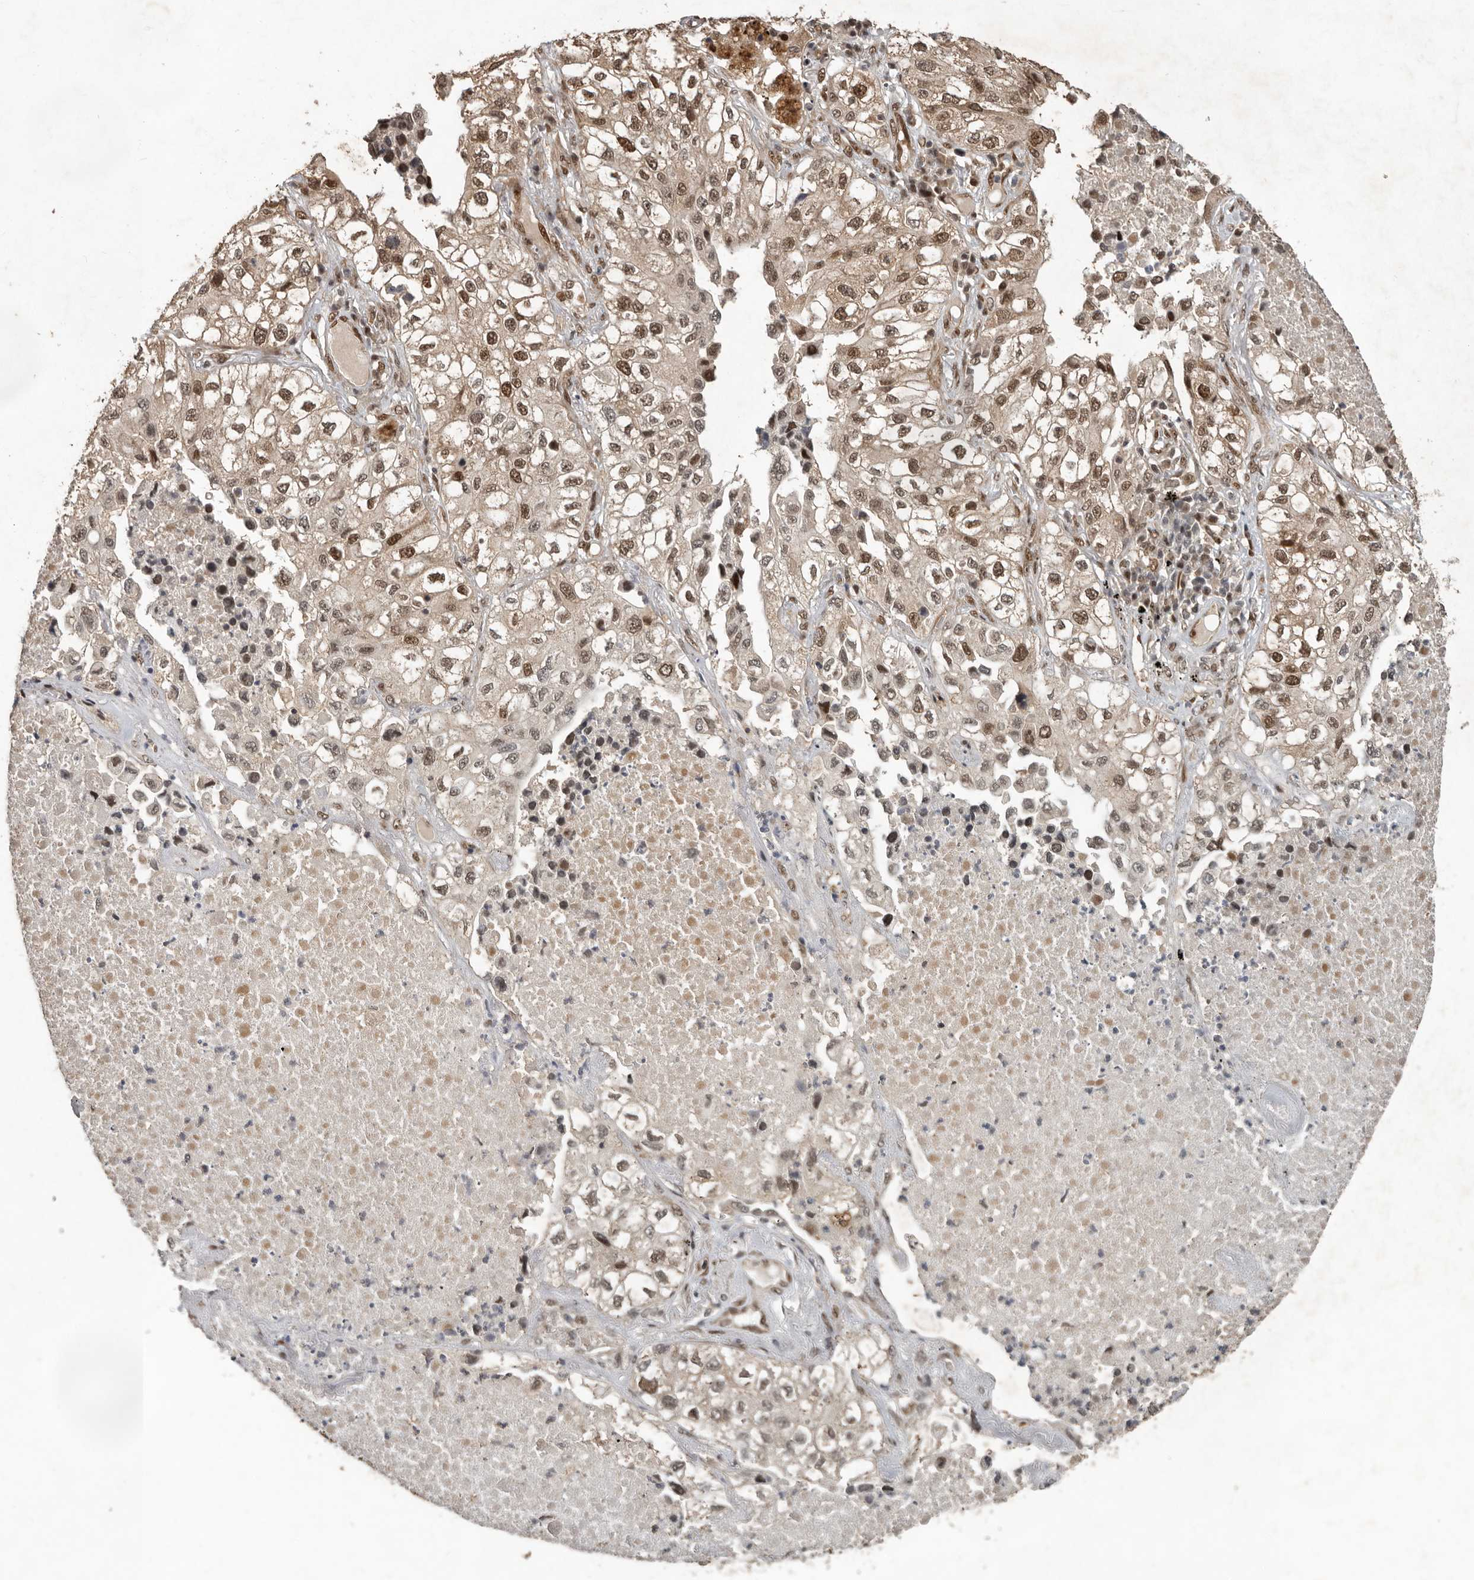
{"staining": {"intensity": "moderate", "quantity": "25%-75%", "location": "nuclear"}, "tissue": "lung cancer", "cell_type": "Tumor cells", "image_type": "cancer", "snomed": [{"axis": "morphology", "description": "Adenocarcinoma, NOS"}, {"axis": "topography", "description": "Lung"}], "caption": "IHC micrograph of neoplastic tissue: lung cancer stained using immunohistochemistry exhibits medium levels of moderate protein expression localized specifically in the nuclear of tumor cells, appearing as a nuclear brown color.", "gene": "CDC27", "patient": {"sex": "male", "age": 63}}